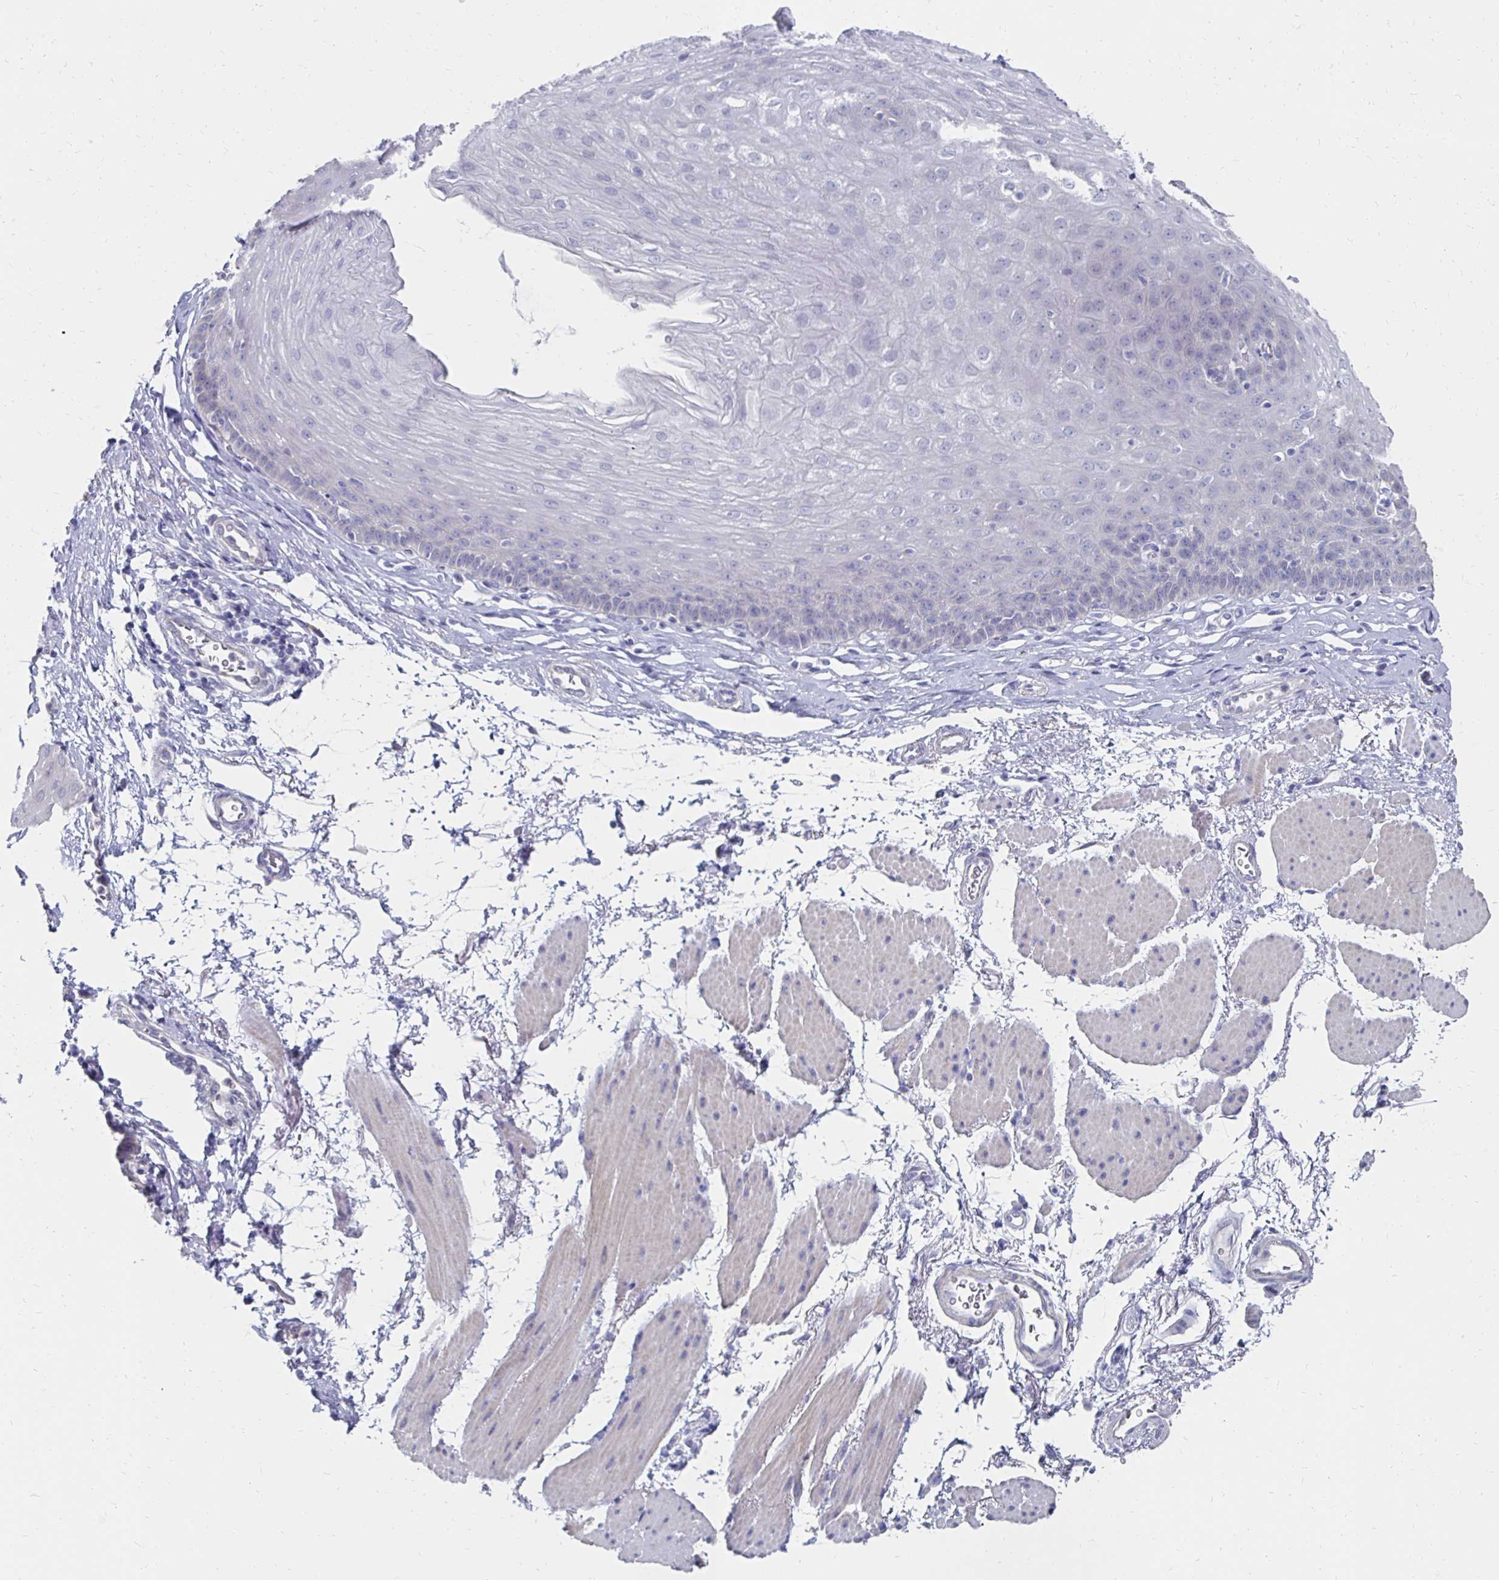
{"staining": {"intensity": "negative", "quantity": "none", "location": "none"}, "tissue": "esophagus", "cell_type": "Squamous epithelial cells", "image_type": "normal", "snomed": [{"axis": "morphology", "description": "Normal tissue, NOS"}, {"axis": "topography", "description": "Esophagus"}], "caption": "Esophagus was stained to show a protein in brown. There is no significant expression in squamous epithelial cells. (Brightfield microscopy of DAB immunohistochemistry (IHC) at high magnification).", "gene": "SYCP3", "patient": {"sex": "female", "age": 81}}